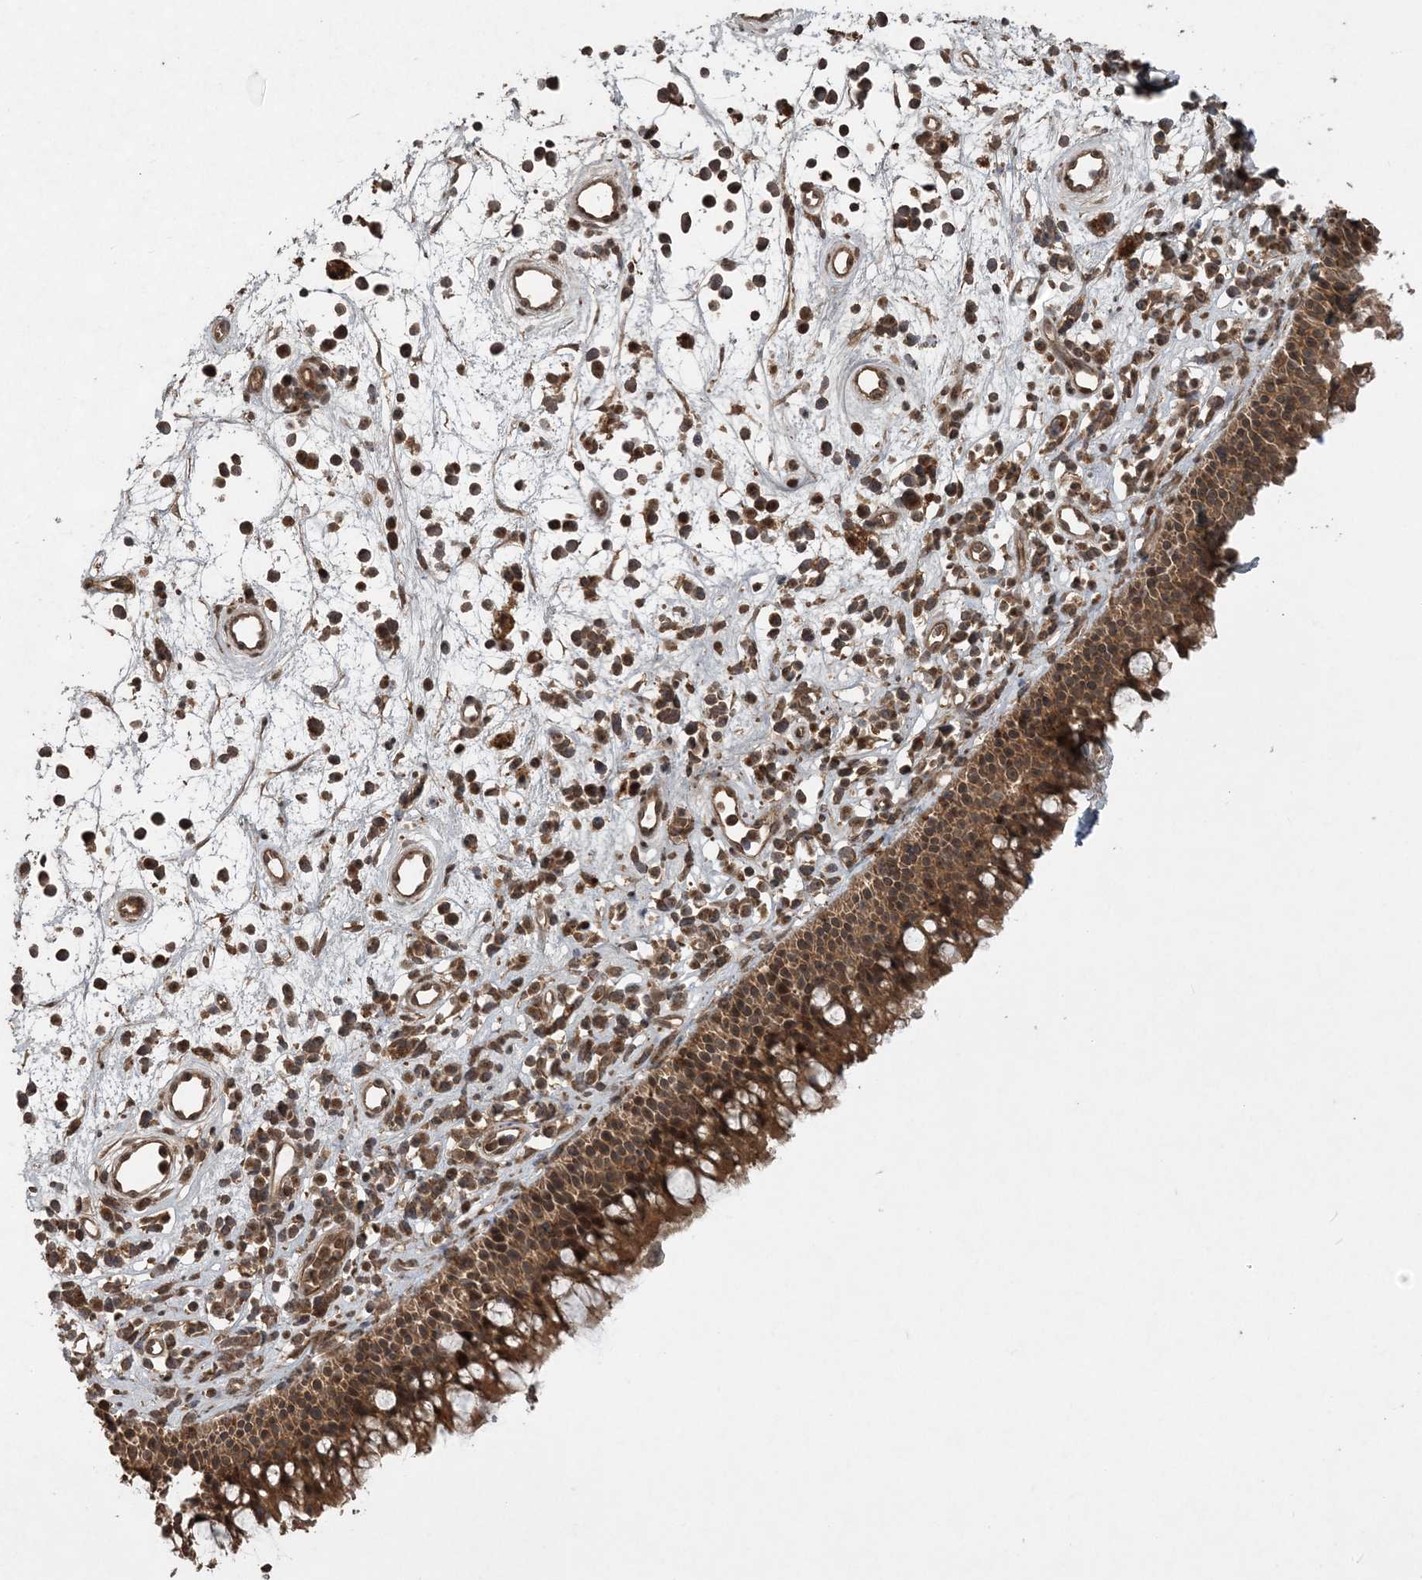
{"staining": {"intensity": "strong", "quantity": ">75%", "location": "cytoplasmic/membranous"}, "tissue": "nasopharynx", "cell_type": "Respiratory epithelial cells", "image_type": "normal", "snomed": [{"axis": "morphology", "description": "Normal tissue, NOS"}, {"axis": "morphology", "description": "Inflammation, NOS"}, {"axis": "morphology", "description": "Malignant melanoma, Metastatic site"}, {"axis": "topography", "description": "Nasopharynx"}], "caption": "This is a histology image of immunohistochemistry (IHC) staining of normal nasopharynx, which shows strong staining in the cytoplasmic/membranous of respiratory epithelial cells.", "gene": "LACC1", "patient": {"sex": "male", "age": 70}}